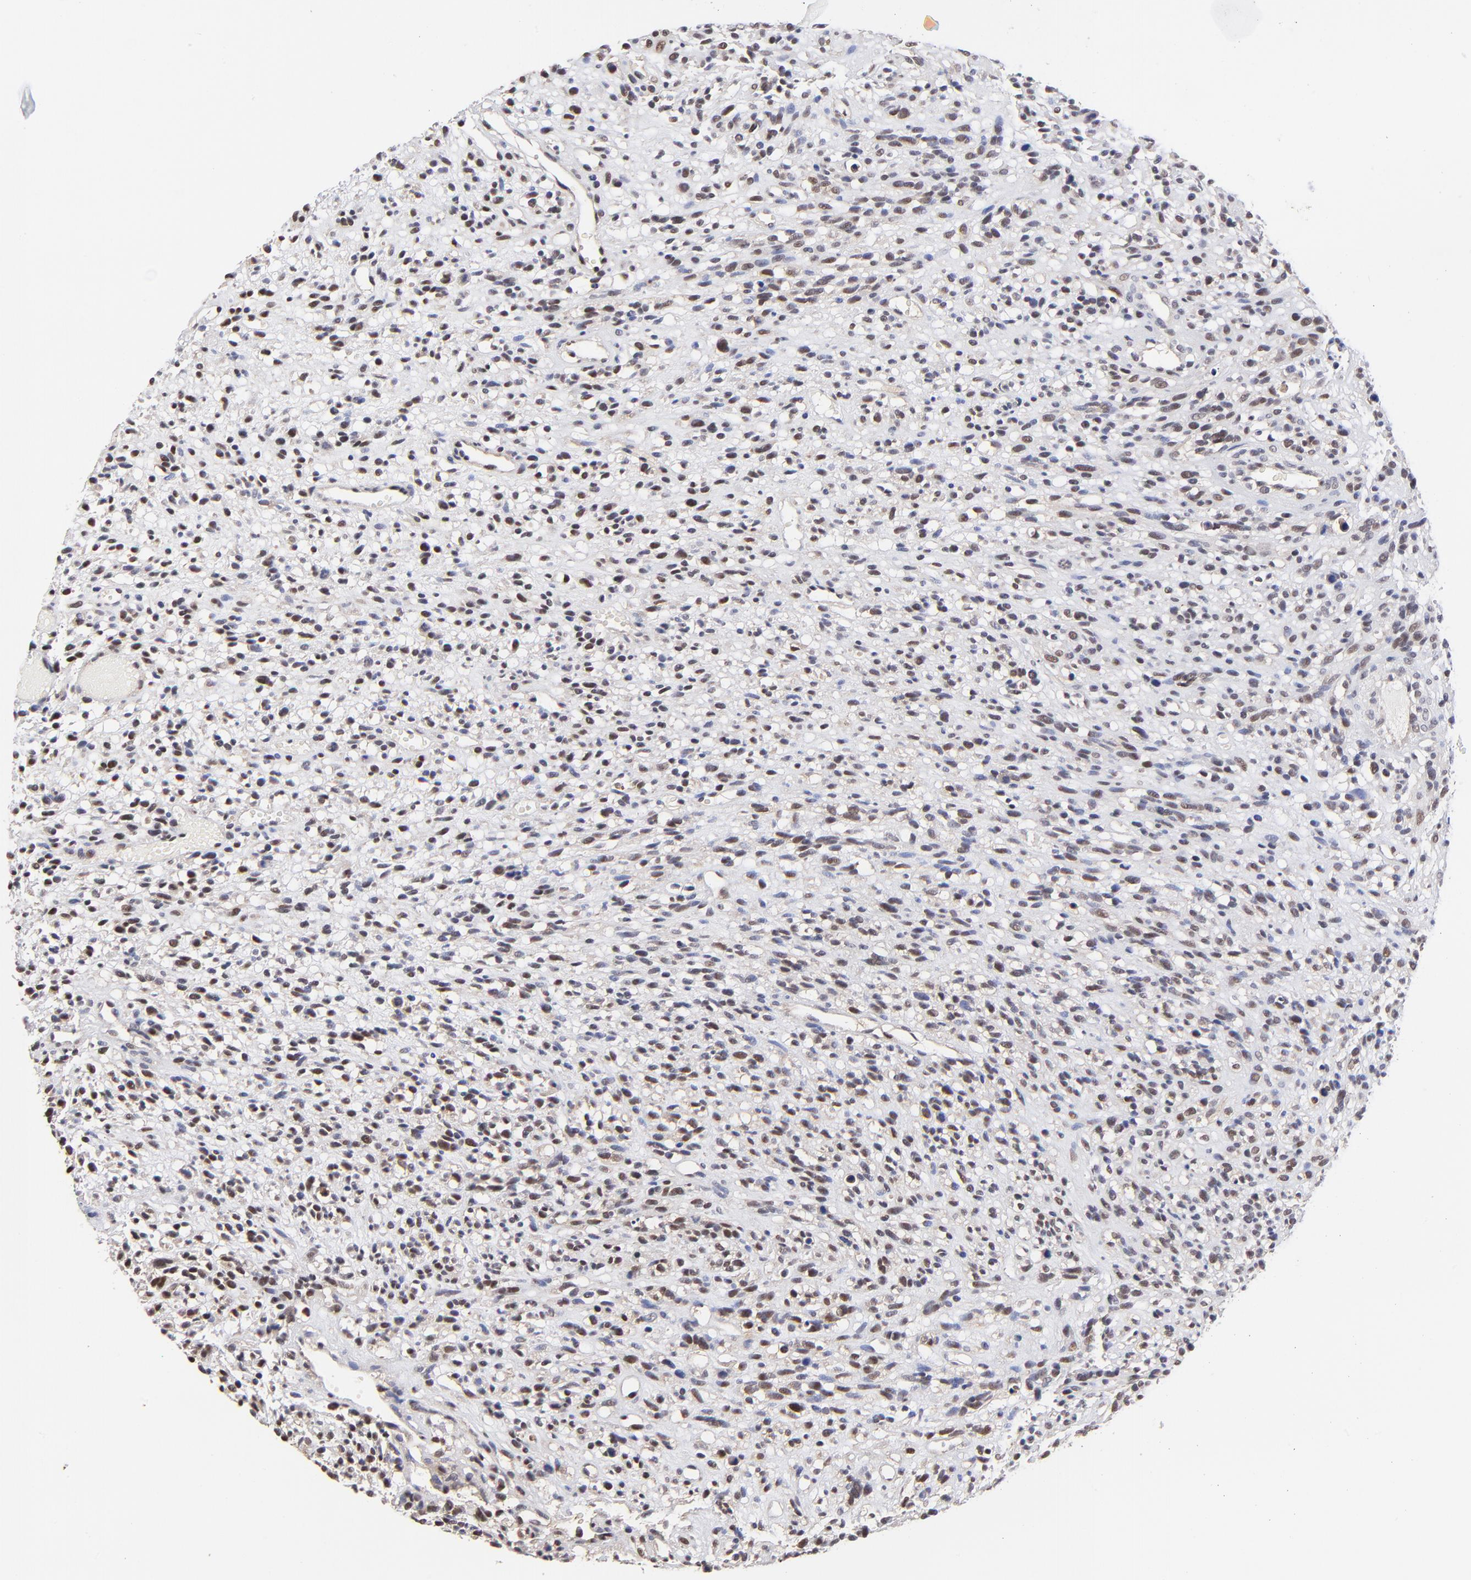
{"staining": {"intensity": "weak", "quantity": "<25%", "location": "nuclear"}, "tissue": "glioma", "cell_type": "Tumor cells", "image_type": "cancer", "snomed": [{"axis": "morphology", "description": "Glioma, malignant, High grade"}, {"axis": "topography", "description": "Brain"}], "caption": "A micrograph of malignant high-grade glioma stained for a protein exhibits no brown staining in tumor cells. (DAB IHC with hematoxylin counter stain).", "gene": "PSMC4", "patient": {"sex": "male", "age": 66}}